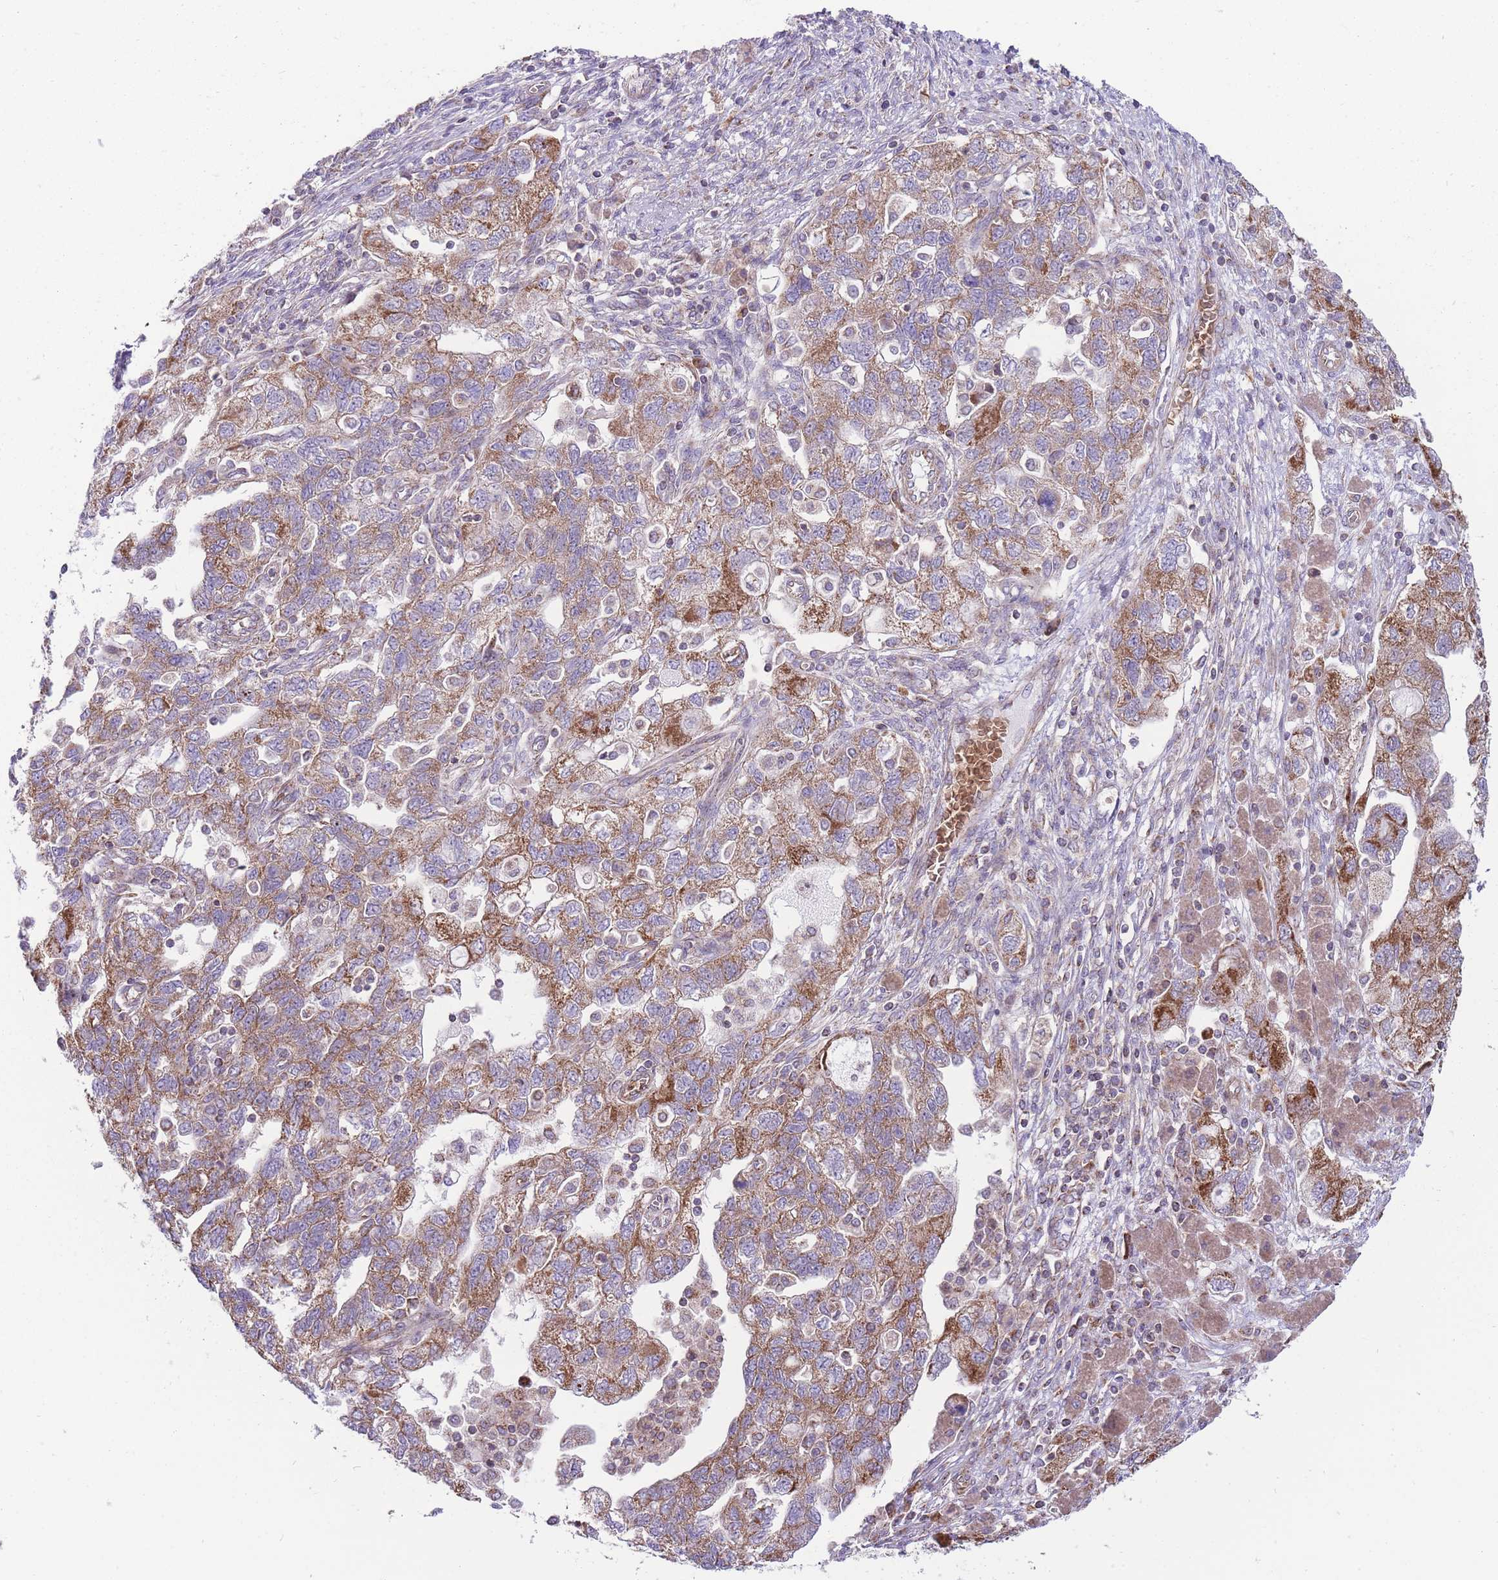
{"staining": {"intensity": "moderate", "quantity": ">75%", "location": "cytoplasmic/membranous"}, "tissue": "ovarian cancer", "cell_type": "Tumor cells", "image_type": "cancer", "snomed": [{"axis": "morphology", "description": "Carcinoma, NOS"}, {"axis": "morphology", "description": "Cystadenocarcinoma, serous, NOS"}, {"axis": "topography", "description": "Ovary"}], "caption": "Protein staining of ovarian cancer (serous cystadenocarcinoma) tissue shows moderate cytoplasmic/membranous expression in about >75% of tumor cells. (DAB IHC, brown staining for protein, blue staining for nuclei).", "gene": "ANKRD10", "patient": {"sex": "female", "age": 69}}